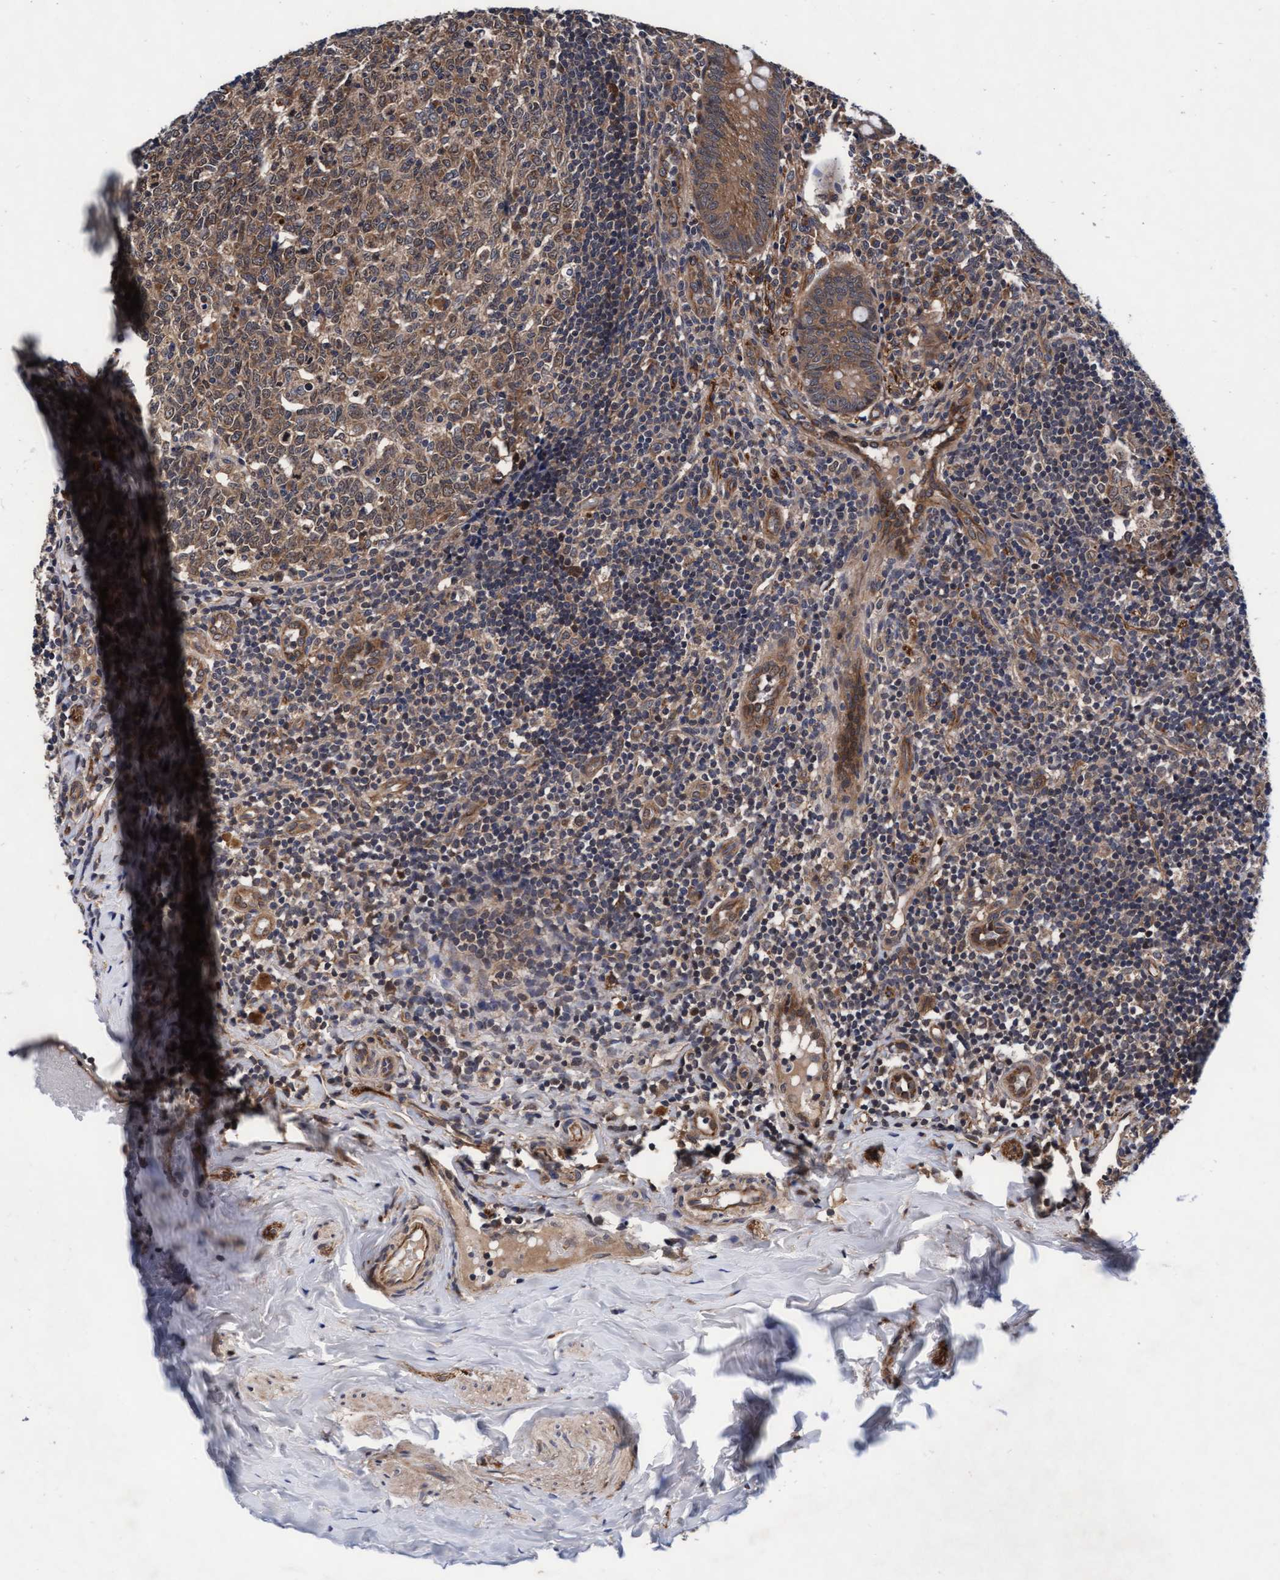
{"staining": {"intensity": "moderate", "quantity": ">75%", "location": "cytoplasmic/membranous"}, "tissue": "appendix", "cell_type": "Glandular cells", "image_type": "normal", "snomed": [{"axis": "morphology", "description": "Normal tissue, NOS"}, {"axis": "topography", "description": "Appendix"}], "caption": "Immunohistochemical staining of normal appendix demonstrates moderate cytoplasmic/membranous protein staining in about >75% of glandular cells.", "gene": "EFCAB13", "patient": {"sex": "male", "age": 8}}